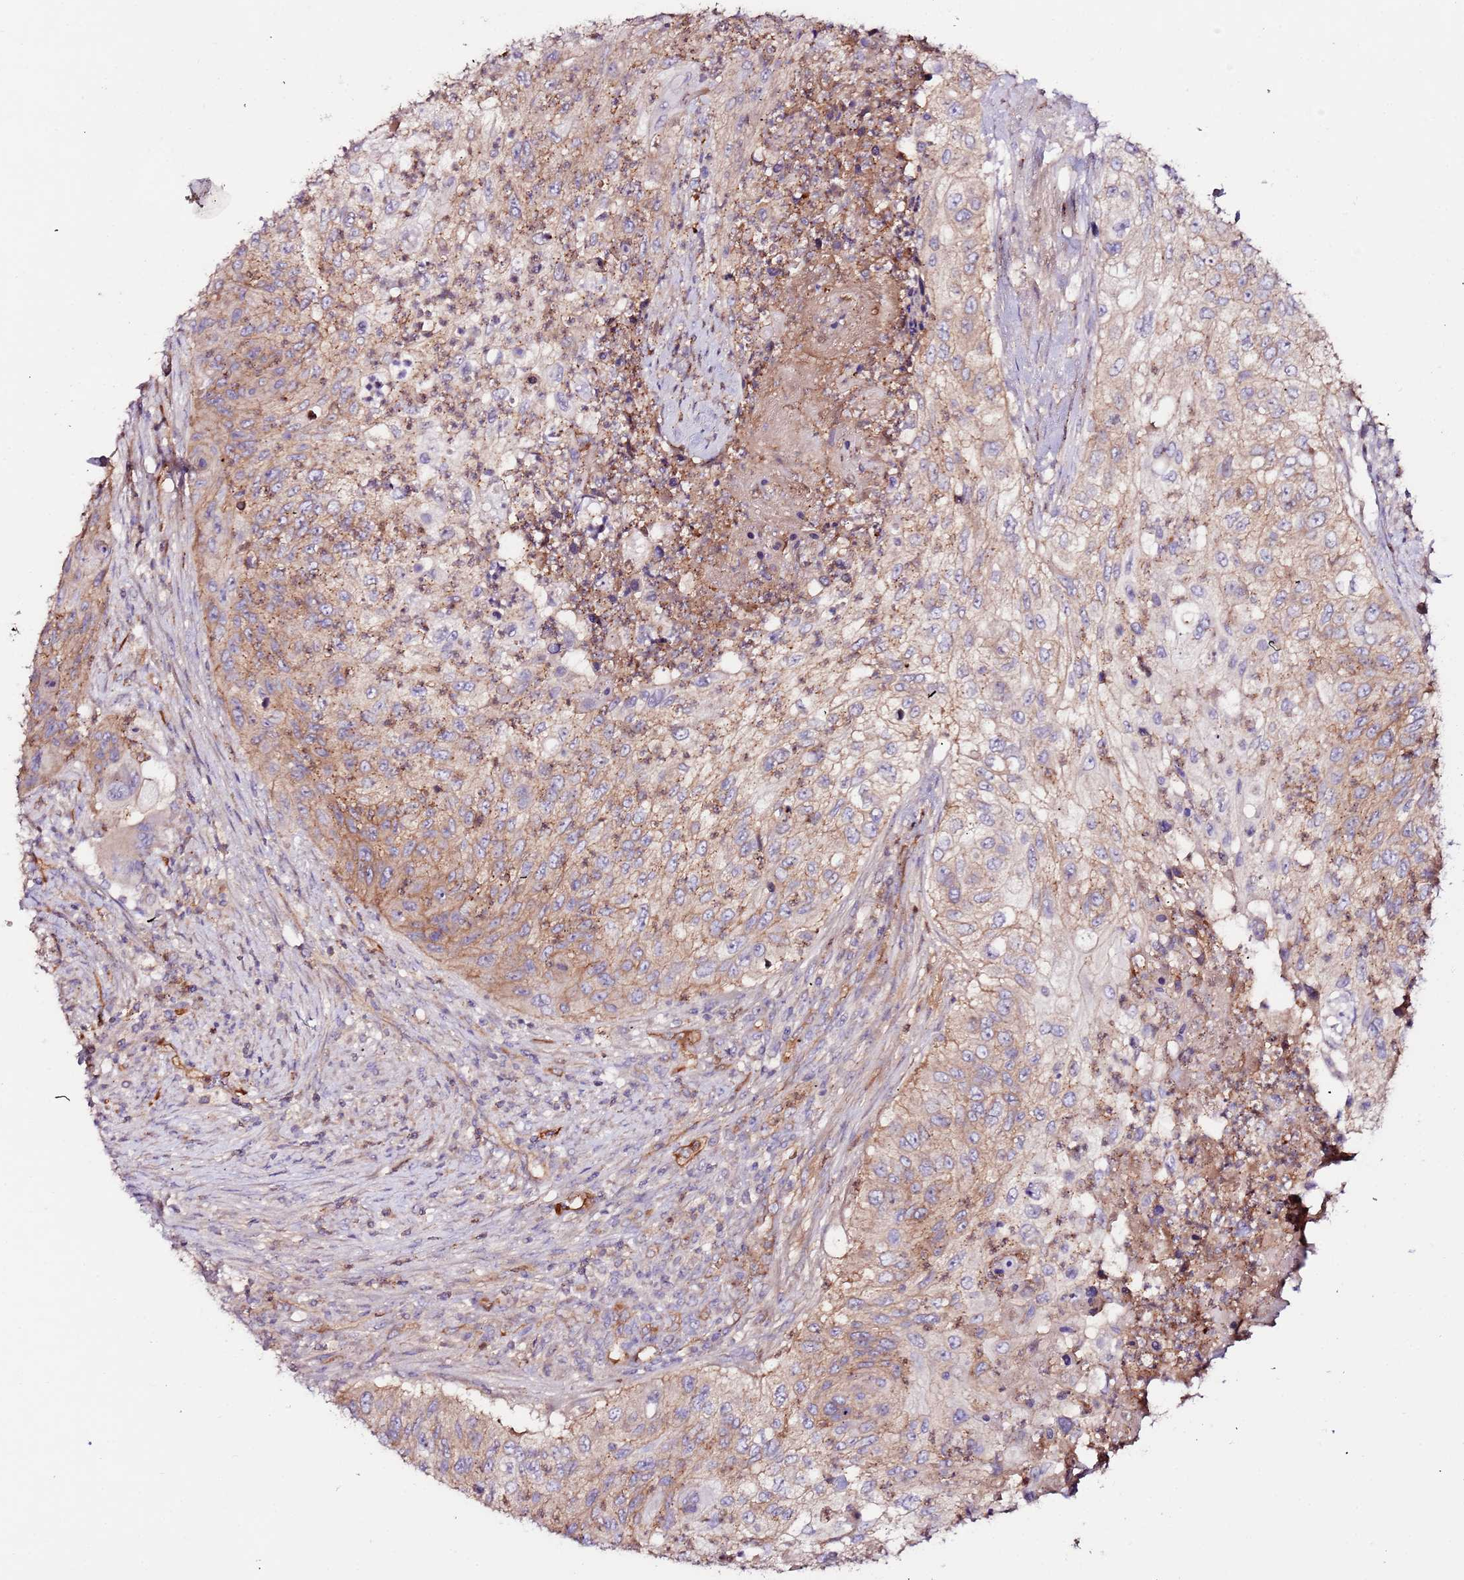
{"staining": {"intensity": "moderate", "quantity": "25%-75%", "location": "cytoplasmic/membranous"}, "tissue": "urothelial cancer", "cell_type": "Tumor cells", "image_type": "cancer", "snomed": [{"axis": "morphology", "description": "Urothelial carcinoma, High grade"}, {"axis": "topography", "description": "Urinary bladder"}], "caption": "Urothelial carcinoma (high-grade) tissue reveals moderate cytoplasmic/membranous expression in approximately 25%-75% of tumor cells, visualized by immunohistochemistry.", "gene": "FLVCR1", "patient": {"sex": "female", "age": 60}}